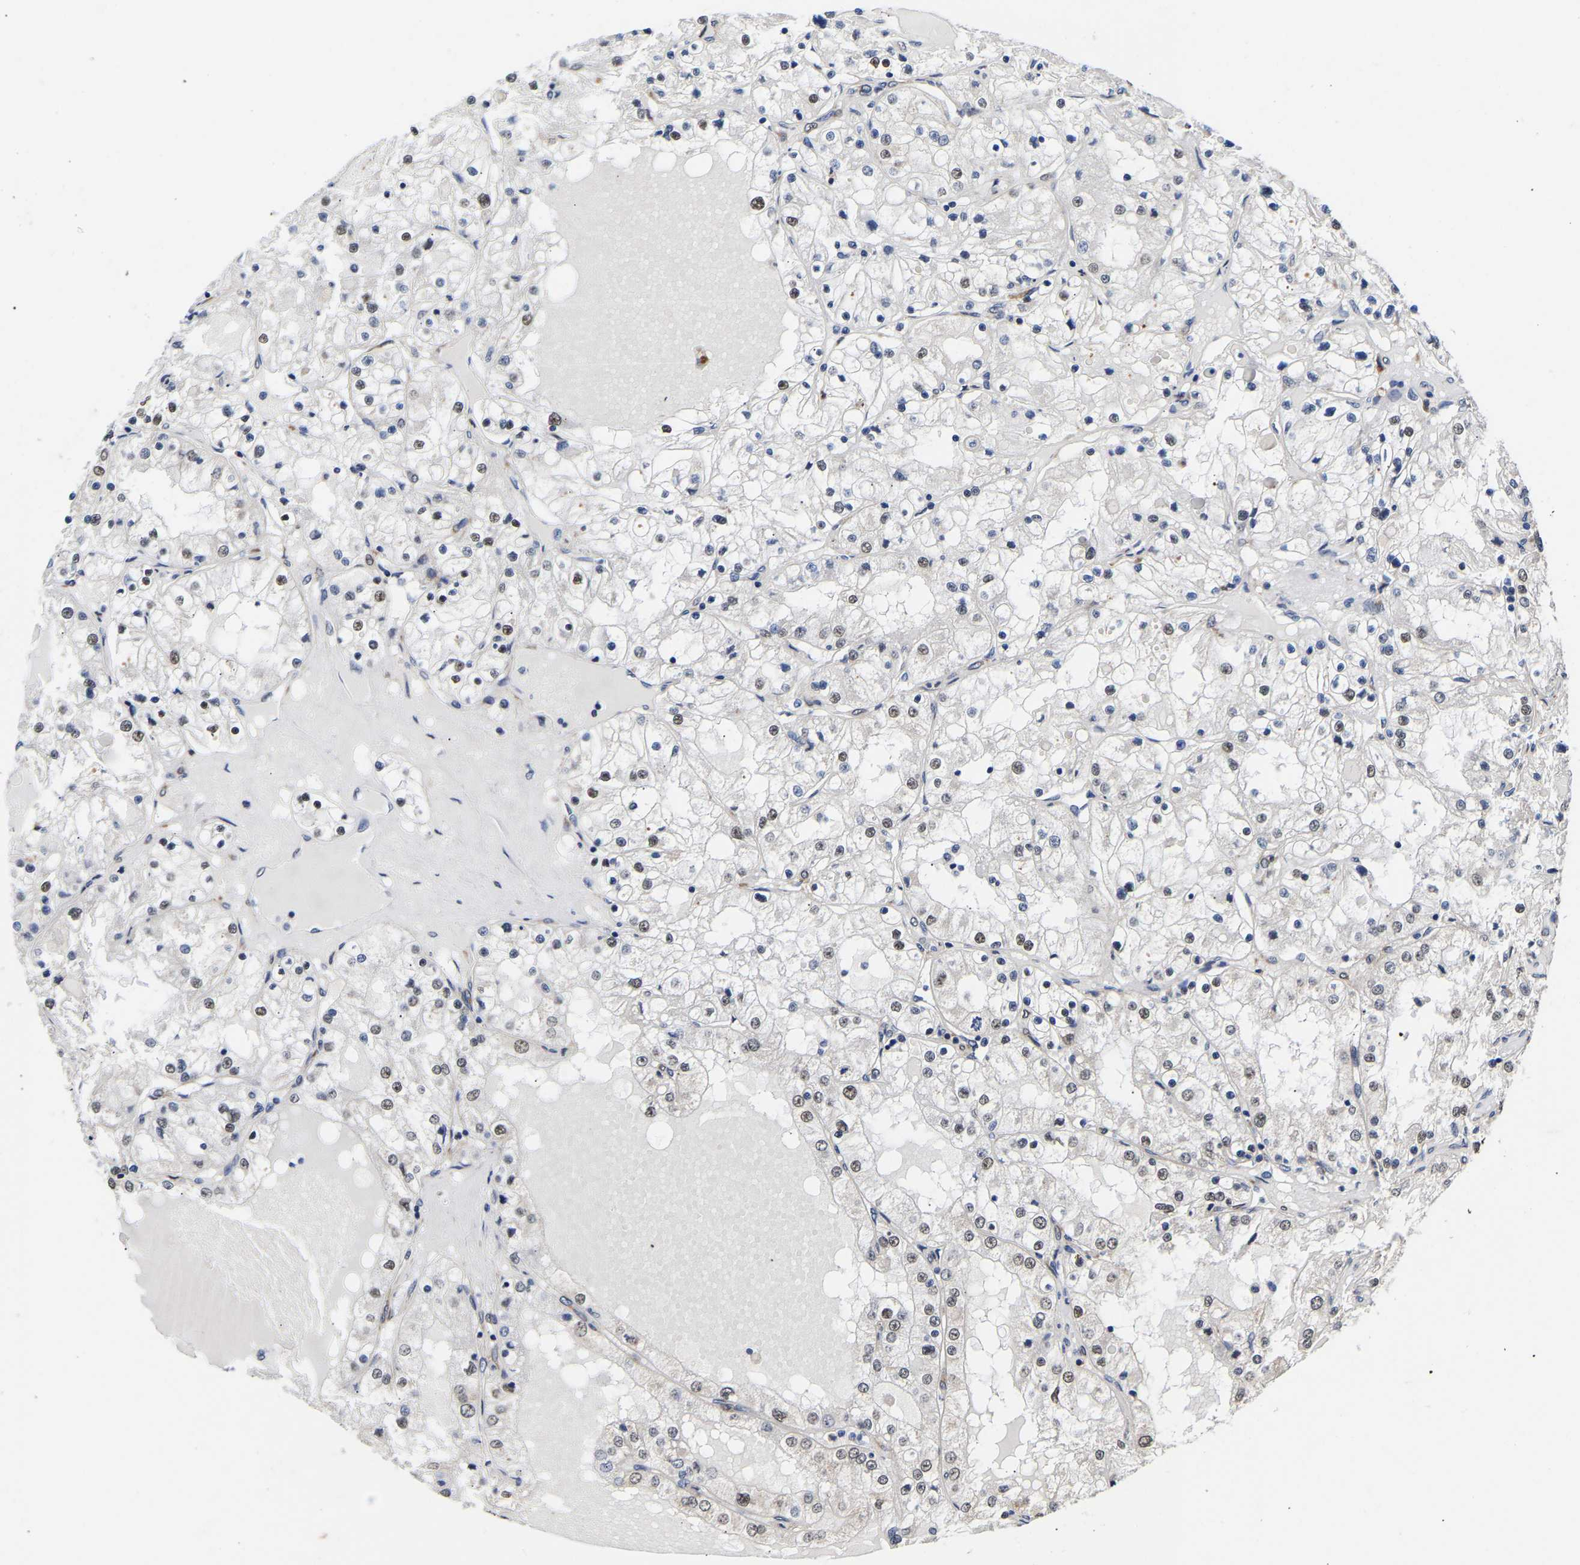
{"staining": {"intensity": "weak", "quantity": "25%-75%", "location": "nuclear"}, "tissue": "renal cancer", "cell_type": "Tumor cells", "image_type": "cancer", "snomed": [{"axis": "morphology", "description": "Adenocarcinoma, NOS"}, {"axis": "topography", "description": "Kidney"}], "caption": "Approximately 25%-75% of tumor cells in human renal adenocarcinoma display weak nuclear protein positivity as visualized by brown immunohistochemical staining.", "gene": "METTL16", "patient": {"sex": "male", "age": 68}}